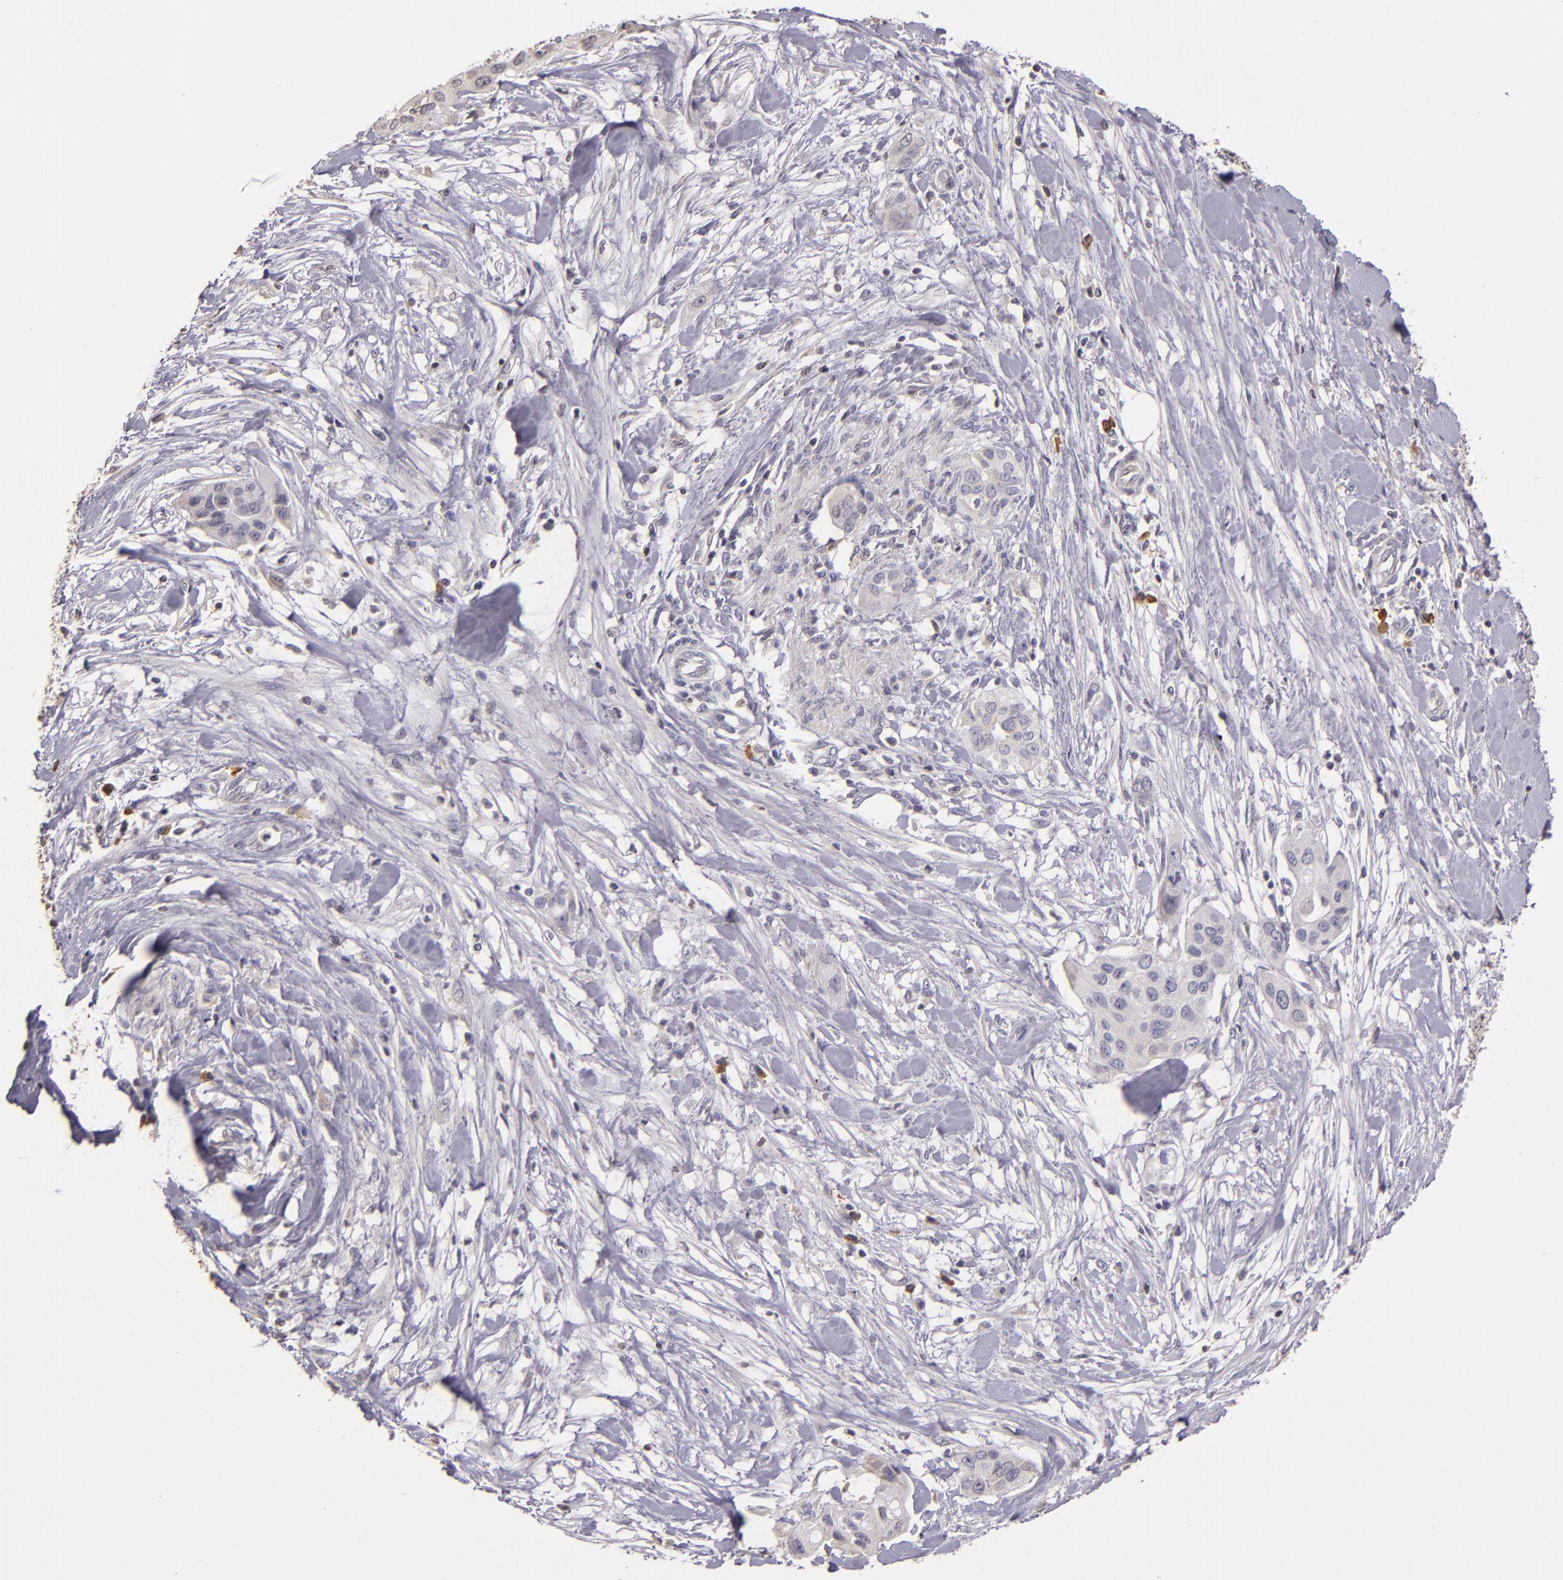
{"staining": {"intensity": "weak", "quantity": ">75%", "location": "cytoplasmic/membranous"}, "tissue": "pancreatic cancer", "cell_type": "Tumor cells", "image_type": "cancer", "snomed": [{"axis": "morphology", "description": "Adenocarcinoma, NOS"}, {"axis": "topography", "description": "Pancreas"}], "caption": "Immunohistochemical staining of pancreatic cancer demonstrates weak cytoplasmic/membranous protein staining in approximately >75% of tumor cells.", "gene": "ABL1", "patient": {"sex": "female", "age": 60}}